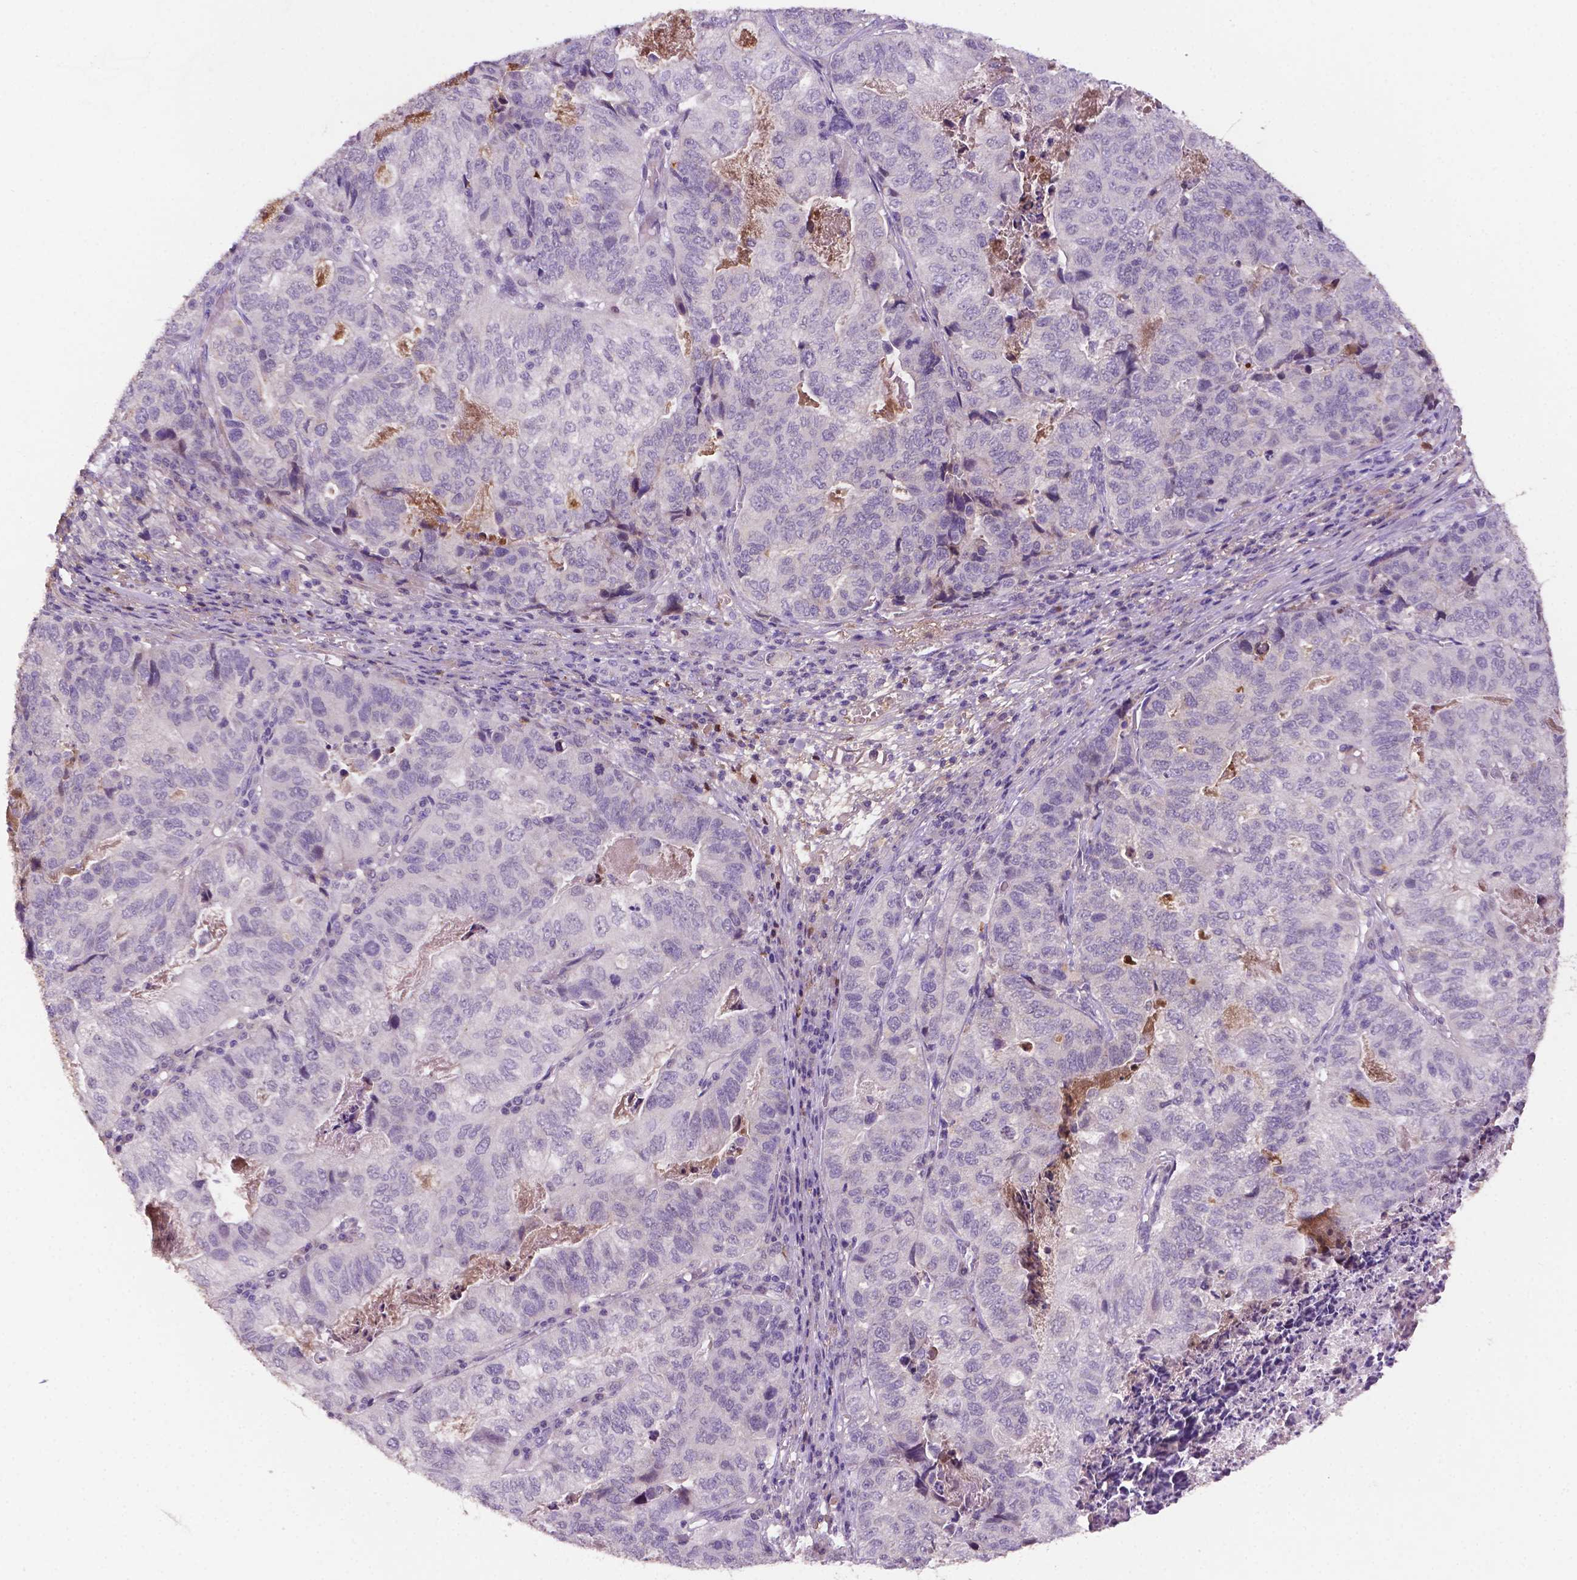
{"staining": {"intensity": "negative", "quantity": "none", "location": "none"}, "tissue": "stomach cancer", "cell_type": "Tumor cells", "image_type": "cancer", "snomed": [{"axis": "morphology", "description": "Adenocarcinoma, NOS"}, {"axis": "topography", "description": "Stomach, upper"}], "caption": "This histopathology image is of stomach cancer (adenocarcinoma) stained with IHC to label a protein in brown with the nuclei are counter-stained blue. There is no expression in tumor cells.", "gene": "FBLN1", "patient": {"sex": "female", "age": 67}}